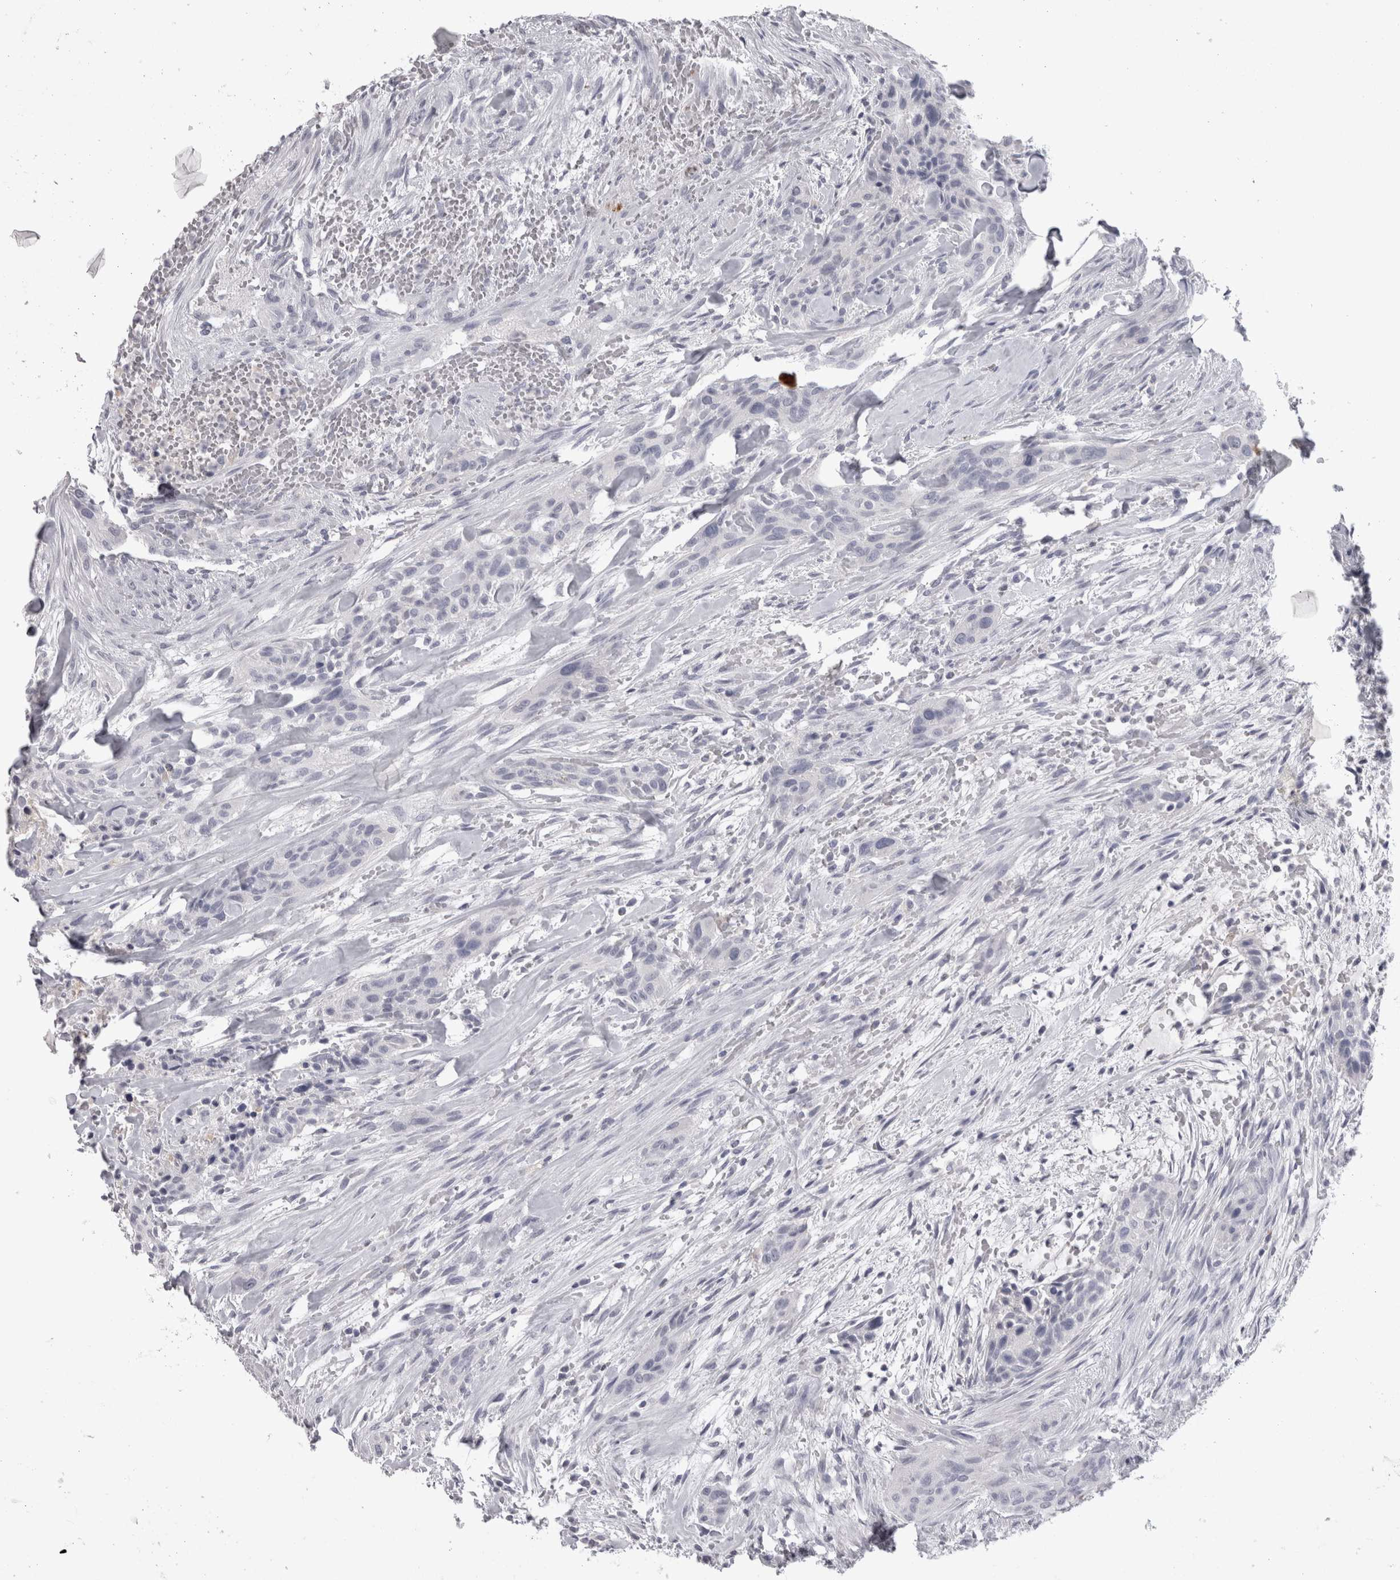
{"staining": {"intensity": "negative", "quantity": "none", "location": "none"}, "tissue": "urothelial cancer", "cell_type": "Tumor cells", "image_type": "cancer", "snomed": [{"axis": "morphology", "description": "Urothelial carcinoma, High grade"}, {"axis": "topography", "description": "Urinary bladder"}], "caption": "This is a histopathology image of IHC staining of urothelial cancer, which shows no positivity in tumor cells.", "gene": "ADAM2", "patient": {"sex": "male", "age": 35}}